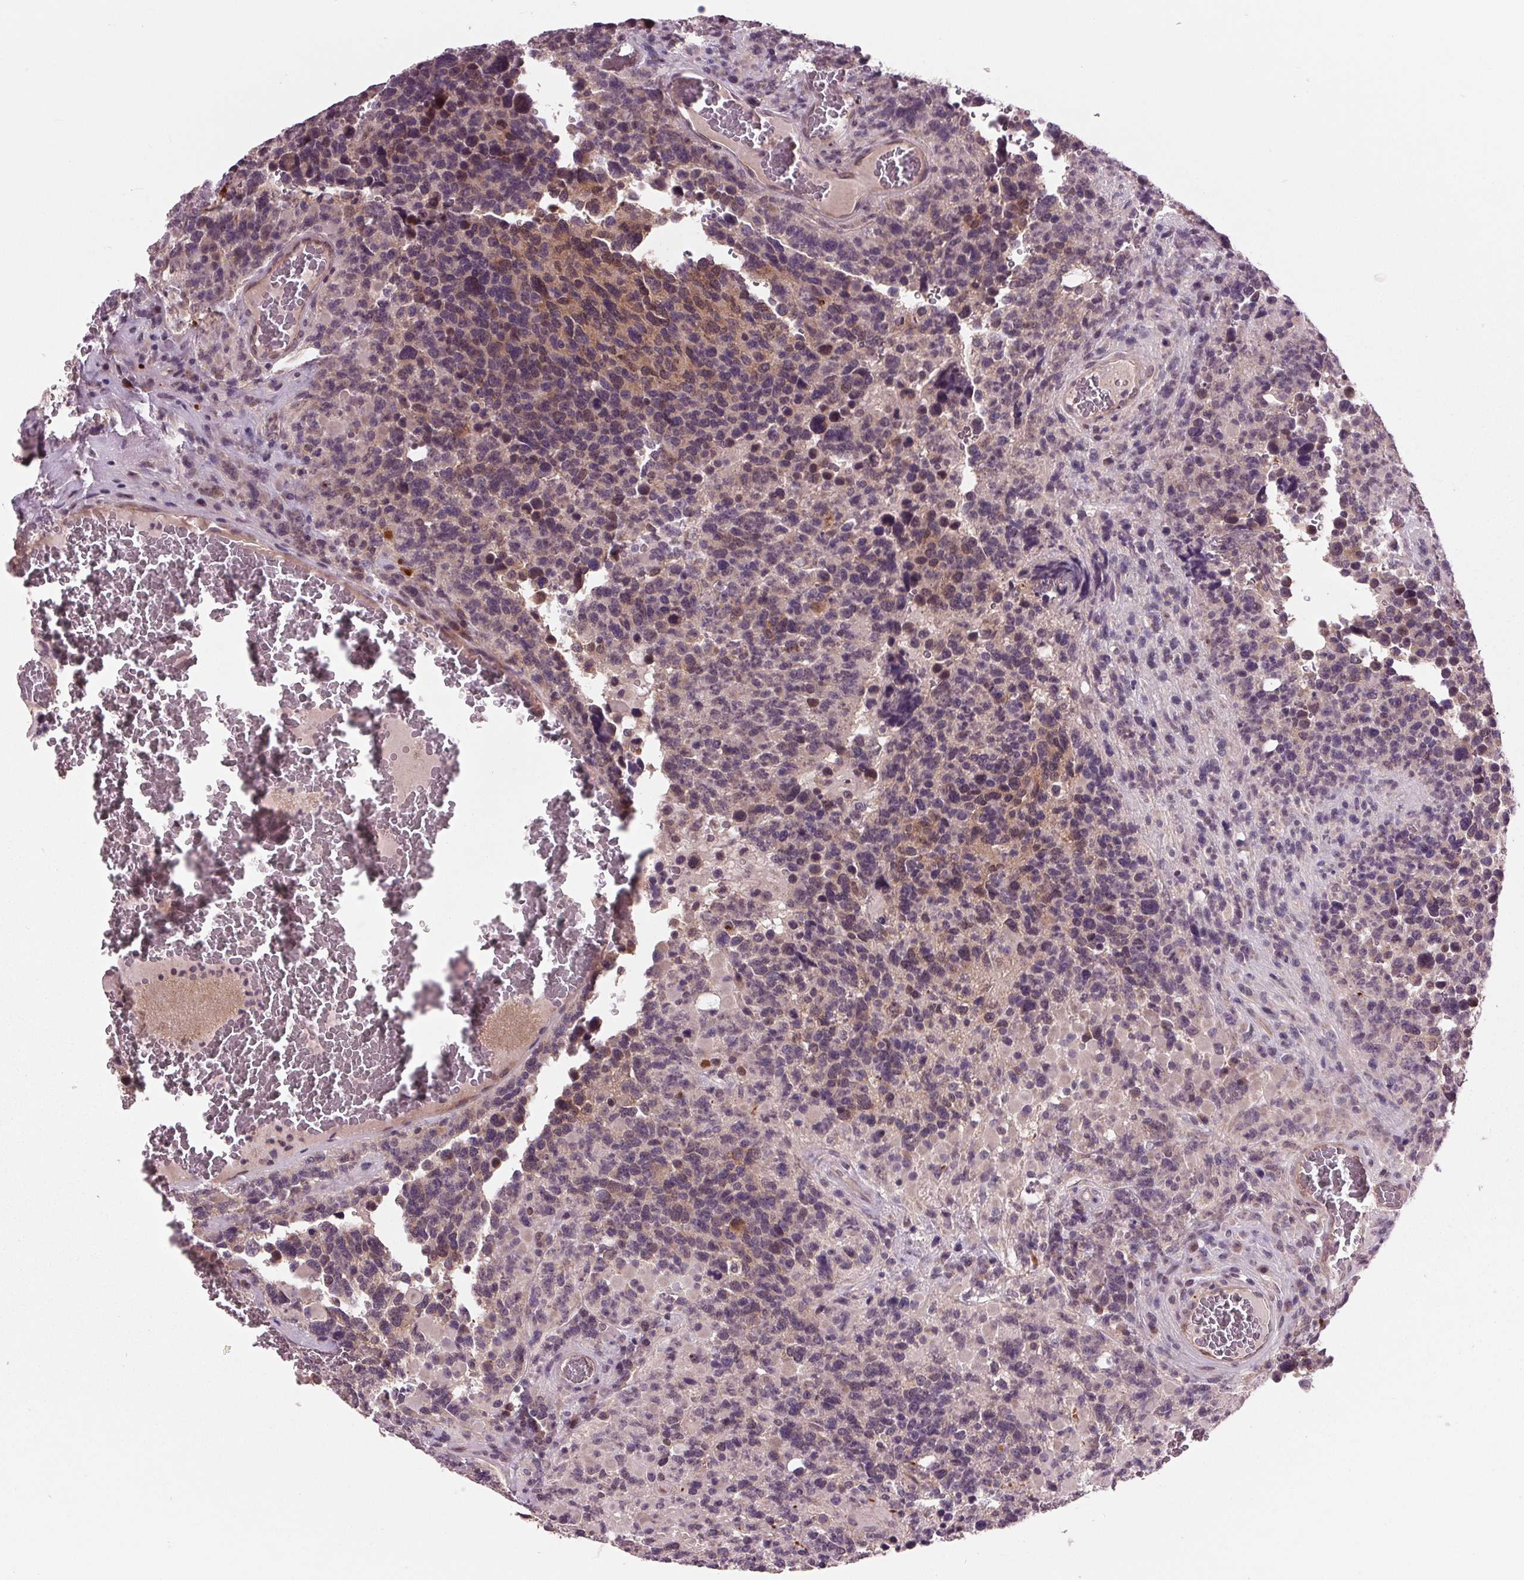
{"staining": {"intensity": "negative", "quantity": "none", "location": "none"}, "tissue": "glioma", "cell_type": "Tumor cells", "image_type": "cancer", "snomed": [{"axis": "morphology", "description": "Glioma, malignant, High grade"}, {"axis": "topography", "description": "Brain"}], "caption": "Immunohistochemistry (IHC) histopathology image of human glioma stained for a protein (brown), which displays no positivity in tumor cells.", "gene": "MAPK8", "patient": {"sex": "female", "age": 40}}